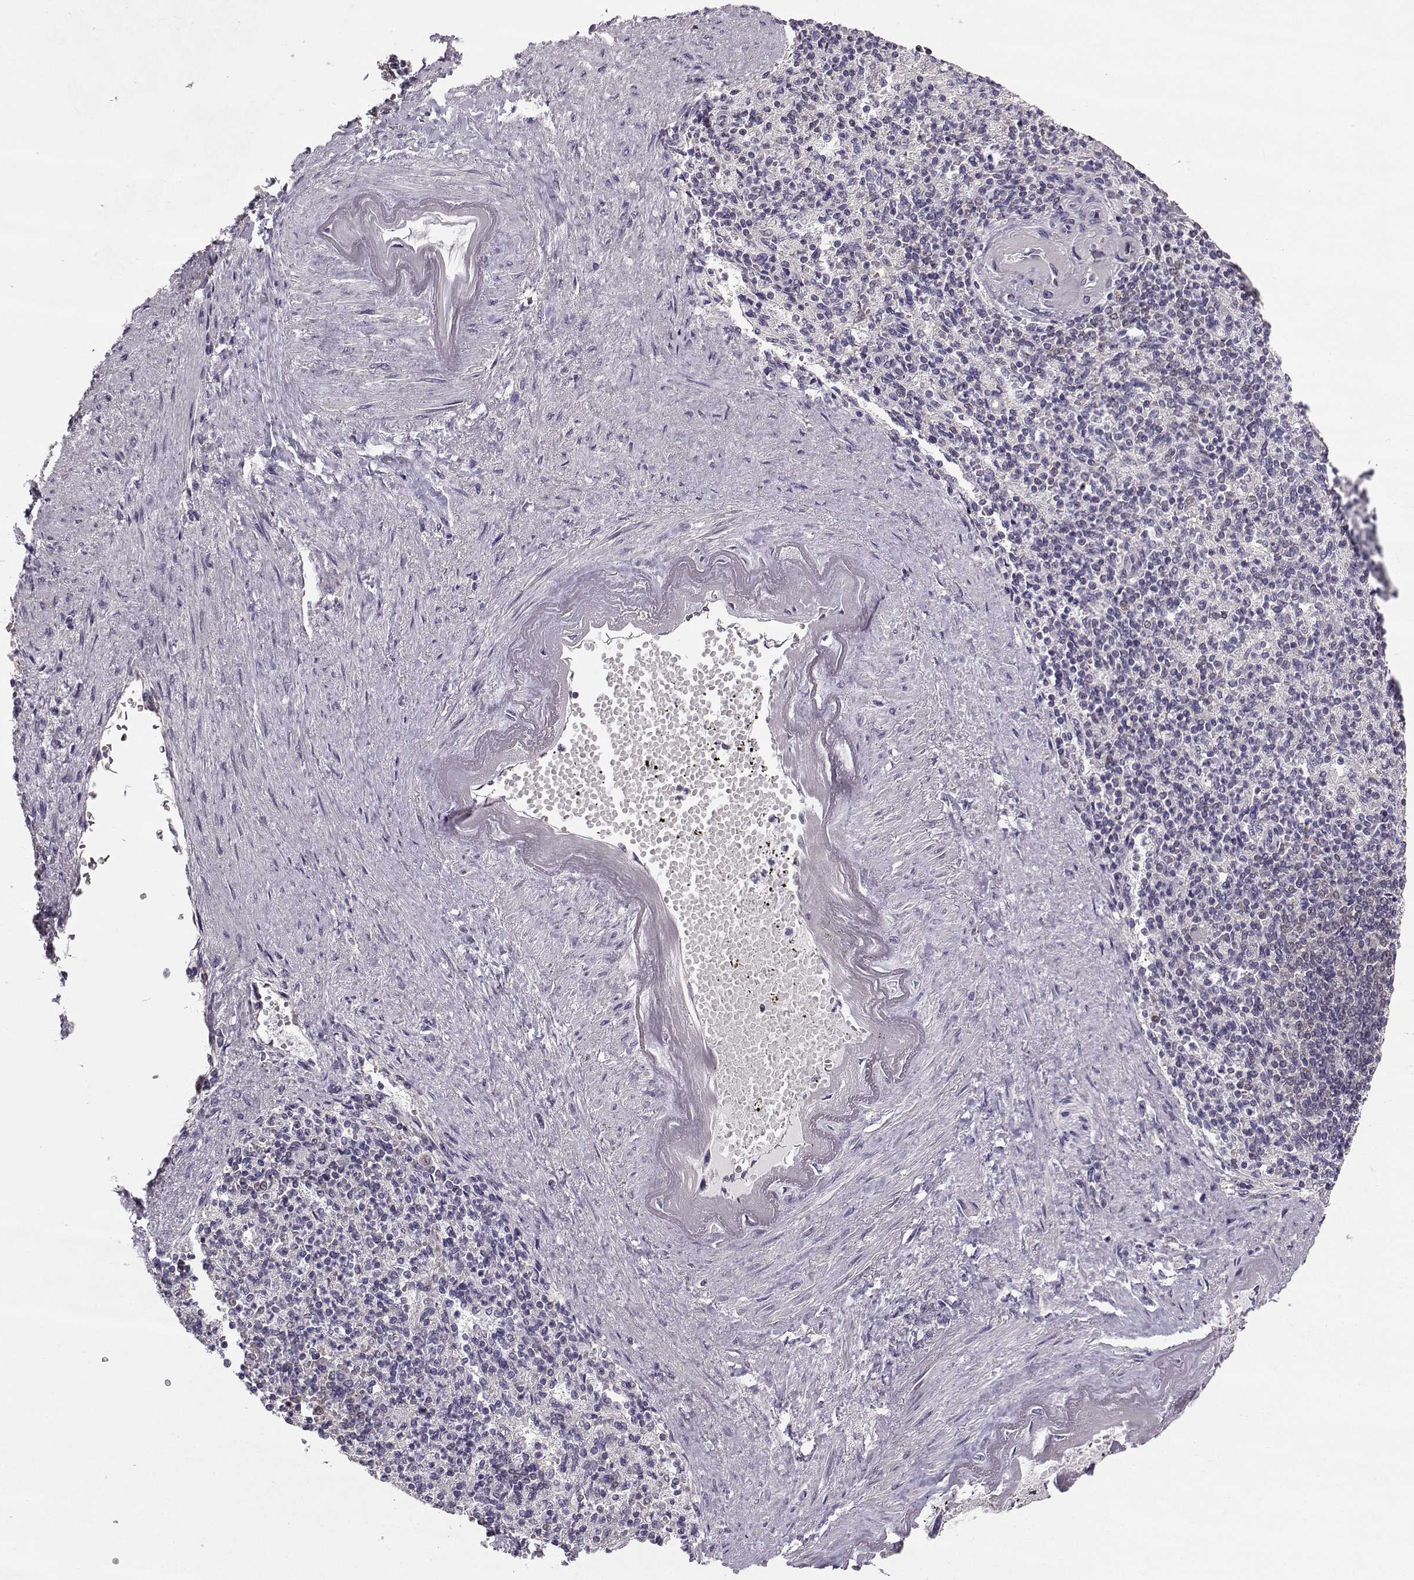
{"staining": {"intensity": "negative", "quantity": "none", "location": "none"}, "tissue": "spleen", "cell_type": "Cells in red pulp", "image_type": "normal", "snomed": [{"axis": "morphology", "description": "Normal tissue, NOS"}, {"axis": "topography", "description": "Spleen"}], "caption": "Immunohistochemistry of unremarkable spleen shows no expression in cells in red pulp. (DAB IHC visualized using brightfield microscopy, high magnification).", "gene": "TSPYL5", "patient": {"sex": "female", "age": 74}}